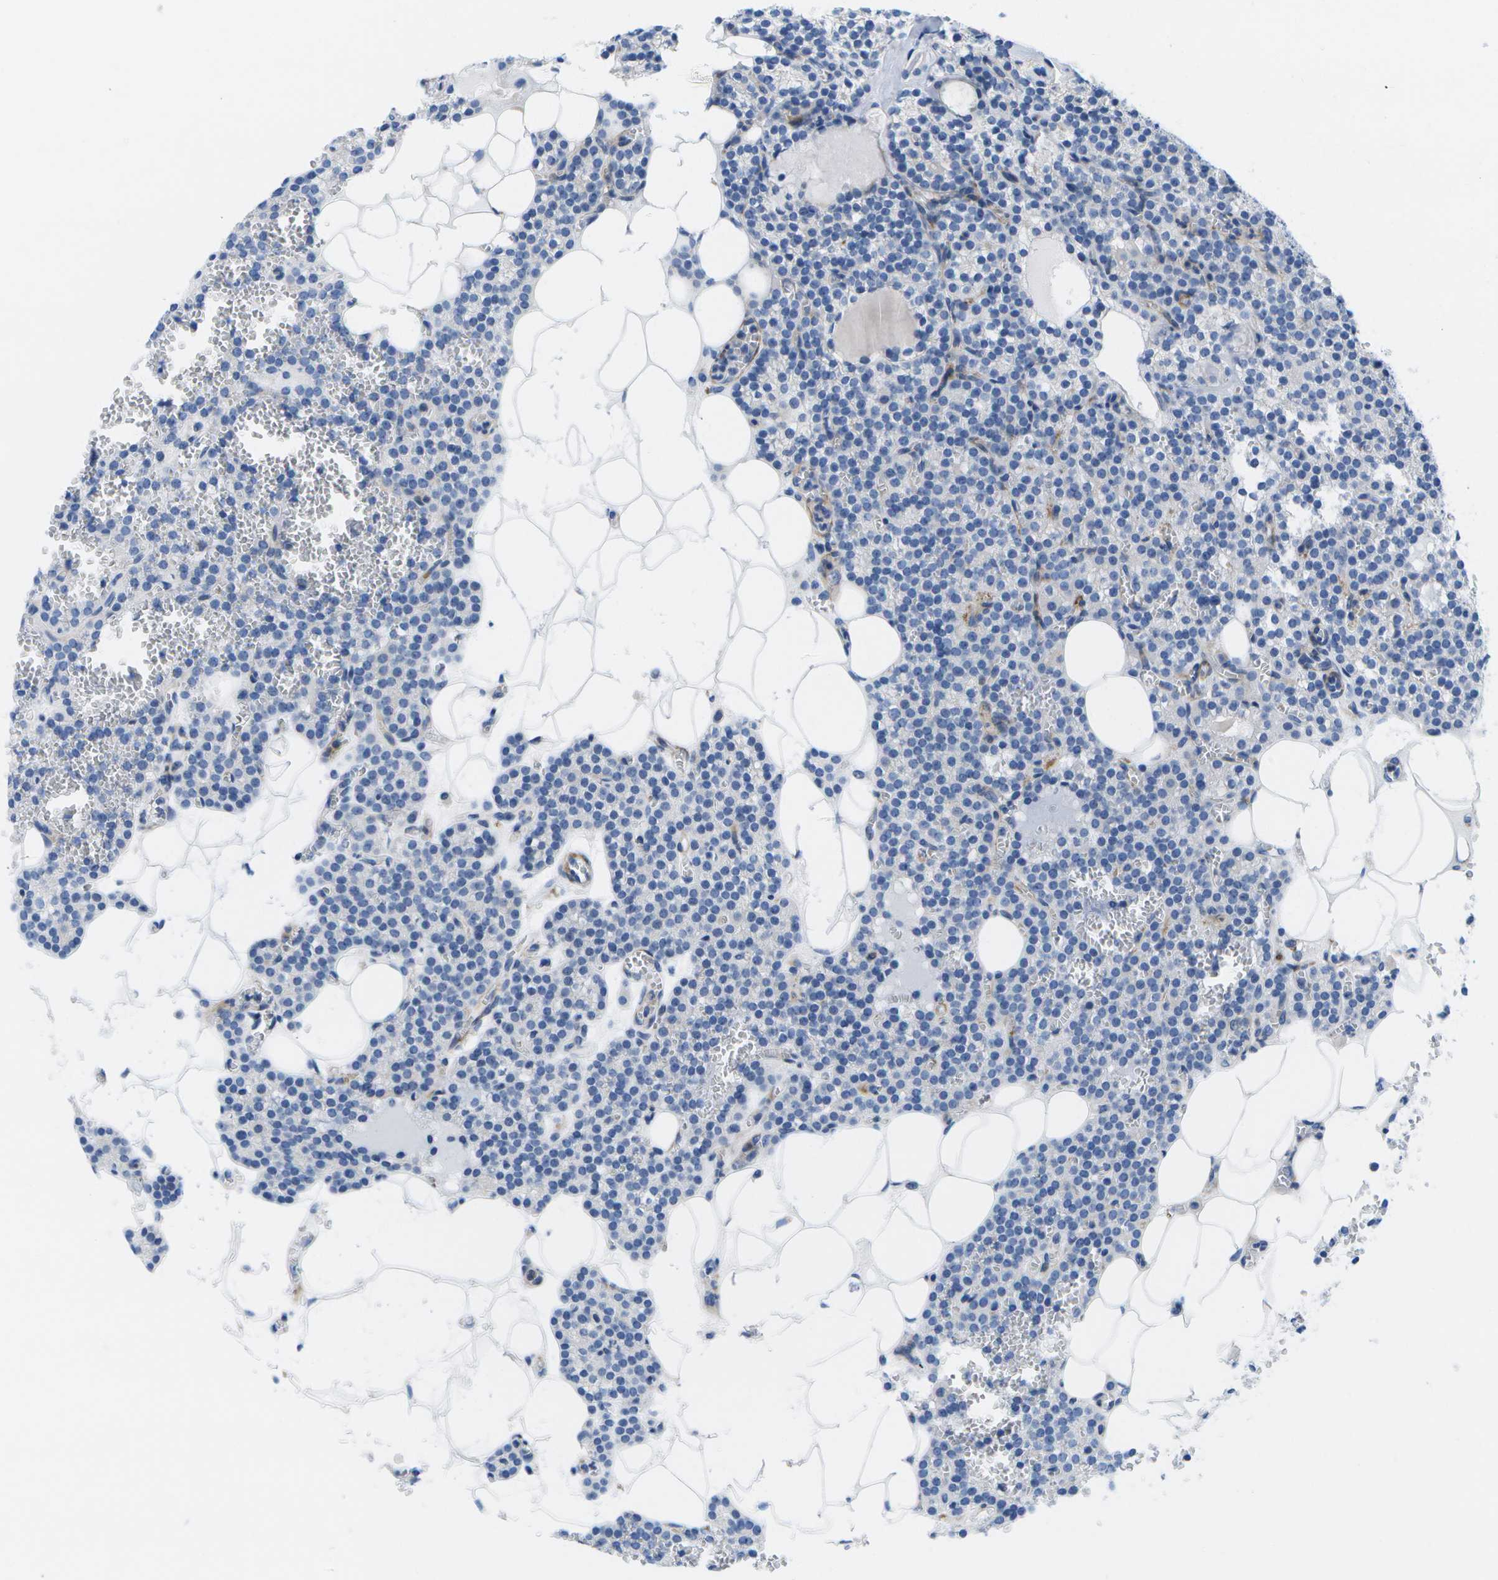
{"staining": {"intensity": "negative", "quantity": "none", "location": "none"}, "tissue": "parathyroid gland", "cell_type": "Glandular cells", "image_type": "normal", "snomed": [{"axis": "morphology", "description": "Normal tissue, NOS"}, {"axis": "morphology", "description": "Adenoma, NOS"}, {"axis": "topography", "description": "Parathyroid gland"}], "caption": "A histopathology image of parathyroid gland stained for a protein demonstrates no brown staining in glandular cells. Brightfield microscopy of immunohistochemistry stained with DAB (brown) and hematoxylin (blue), captured at high magnification.", "gene": "ADGRG6", "patient": {"sex": "female", "age": 58}}